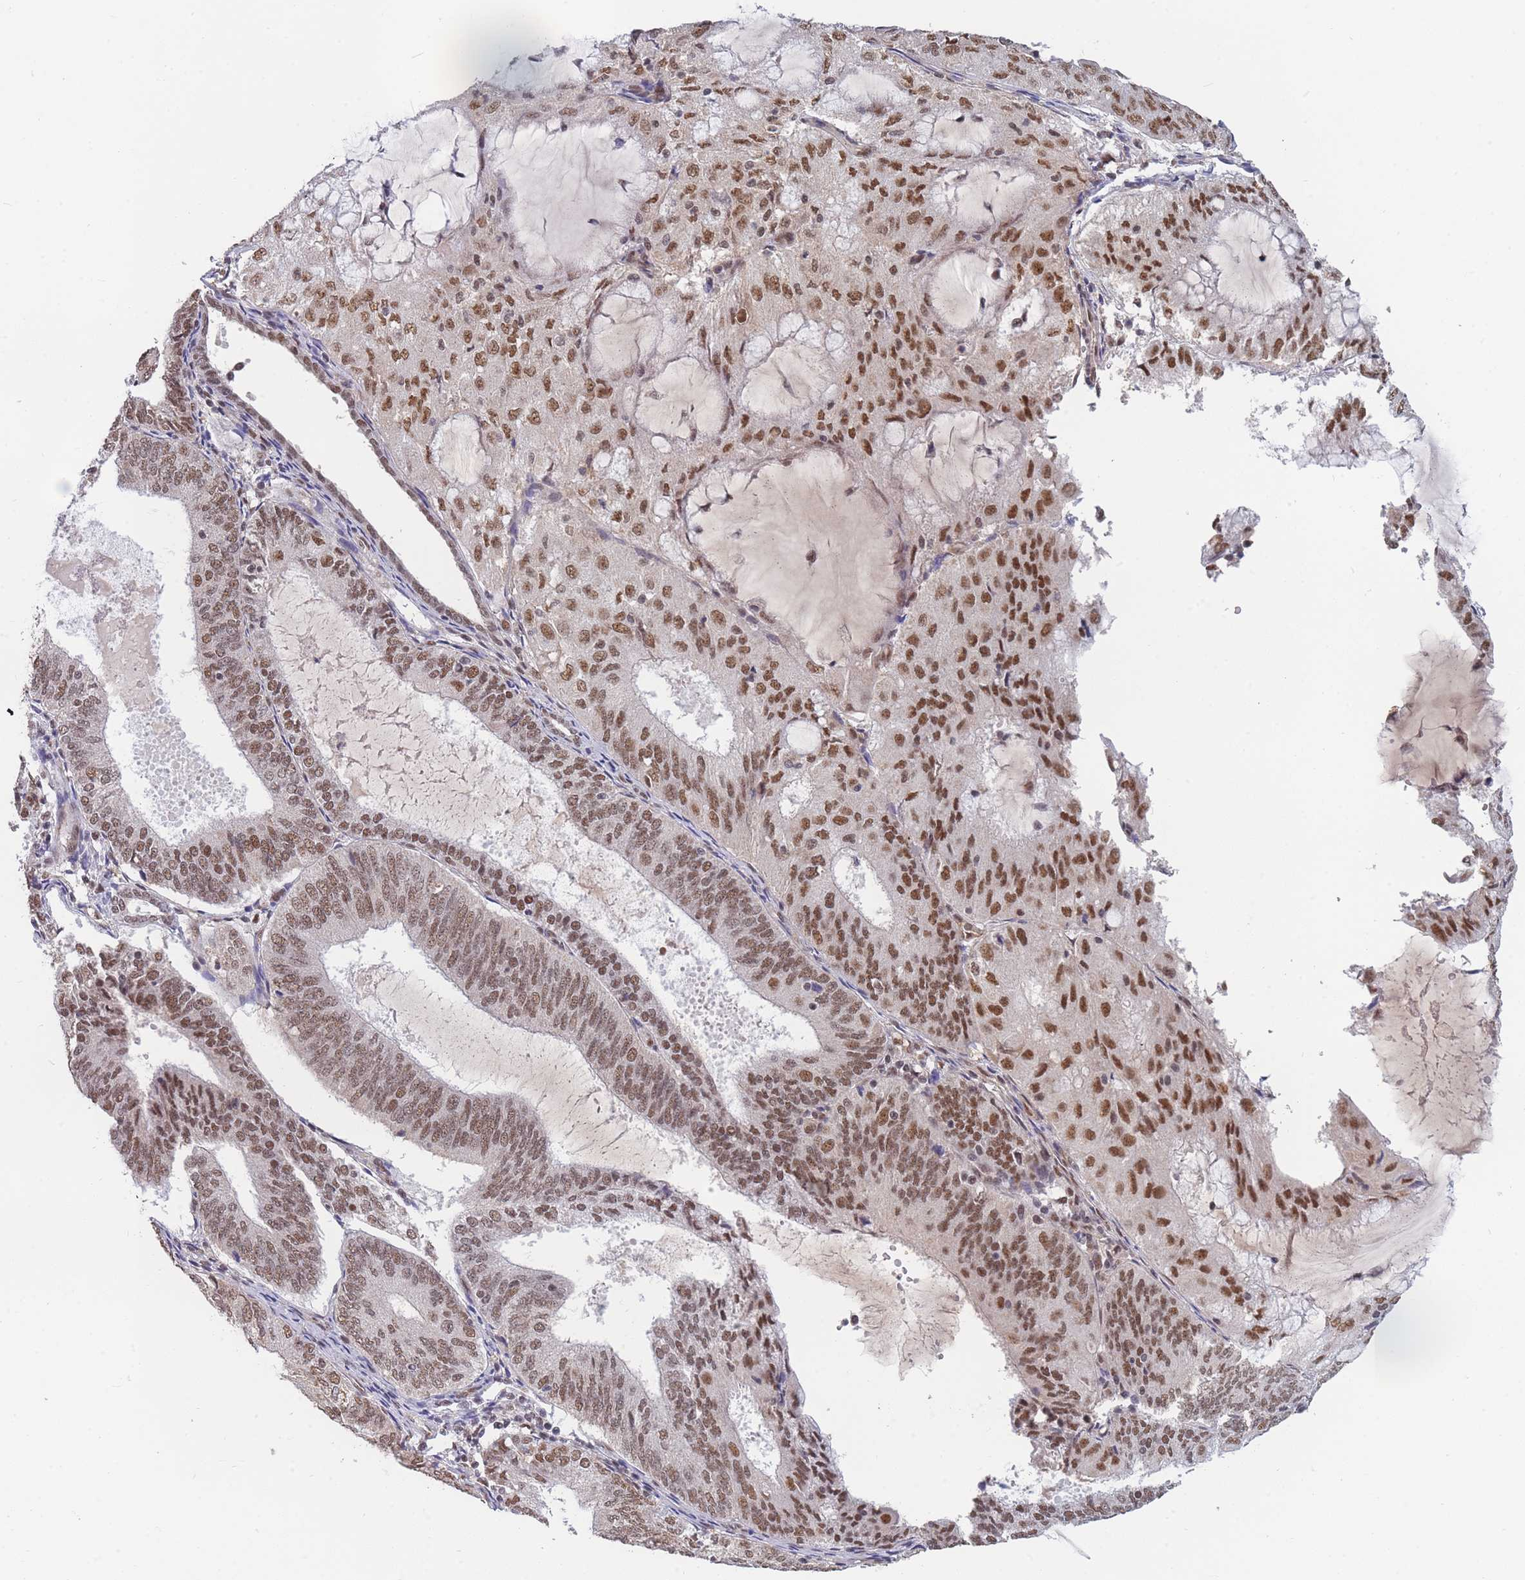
{"staining": {"intensity": "moderate", "quantity": ">75%", "location": "nuclear"}, "tissue": "endometrial cancer", "cell_type": "Tumor cells", "image_type": "cancer", "snomed": [{"axis": "morphology", "description": "Adenocarcinoma, NOS"}, {"axis": "topography", "description": "Endometrium"}], "caption": "Protein expression by IHC shows moderate nuclear expression in about >75% of tumor cells in adenocarcinoma (endometrial).", "gene": "SNRPA1", "patient": {"sex": "female", "age": 81}}